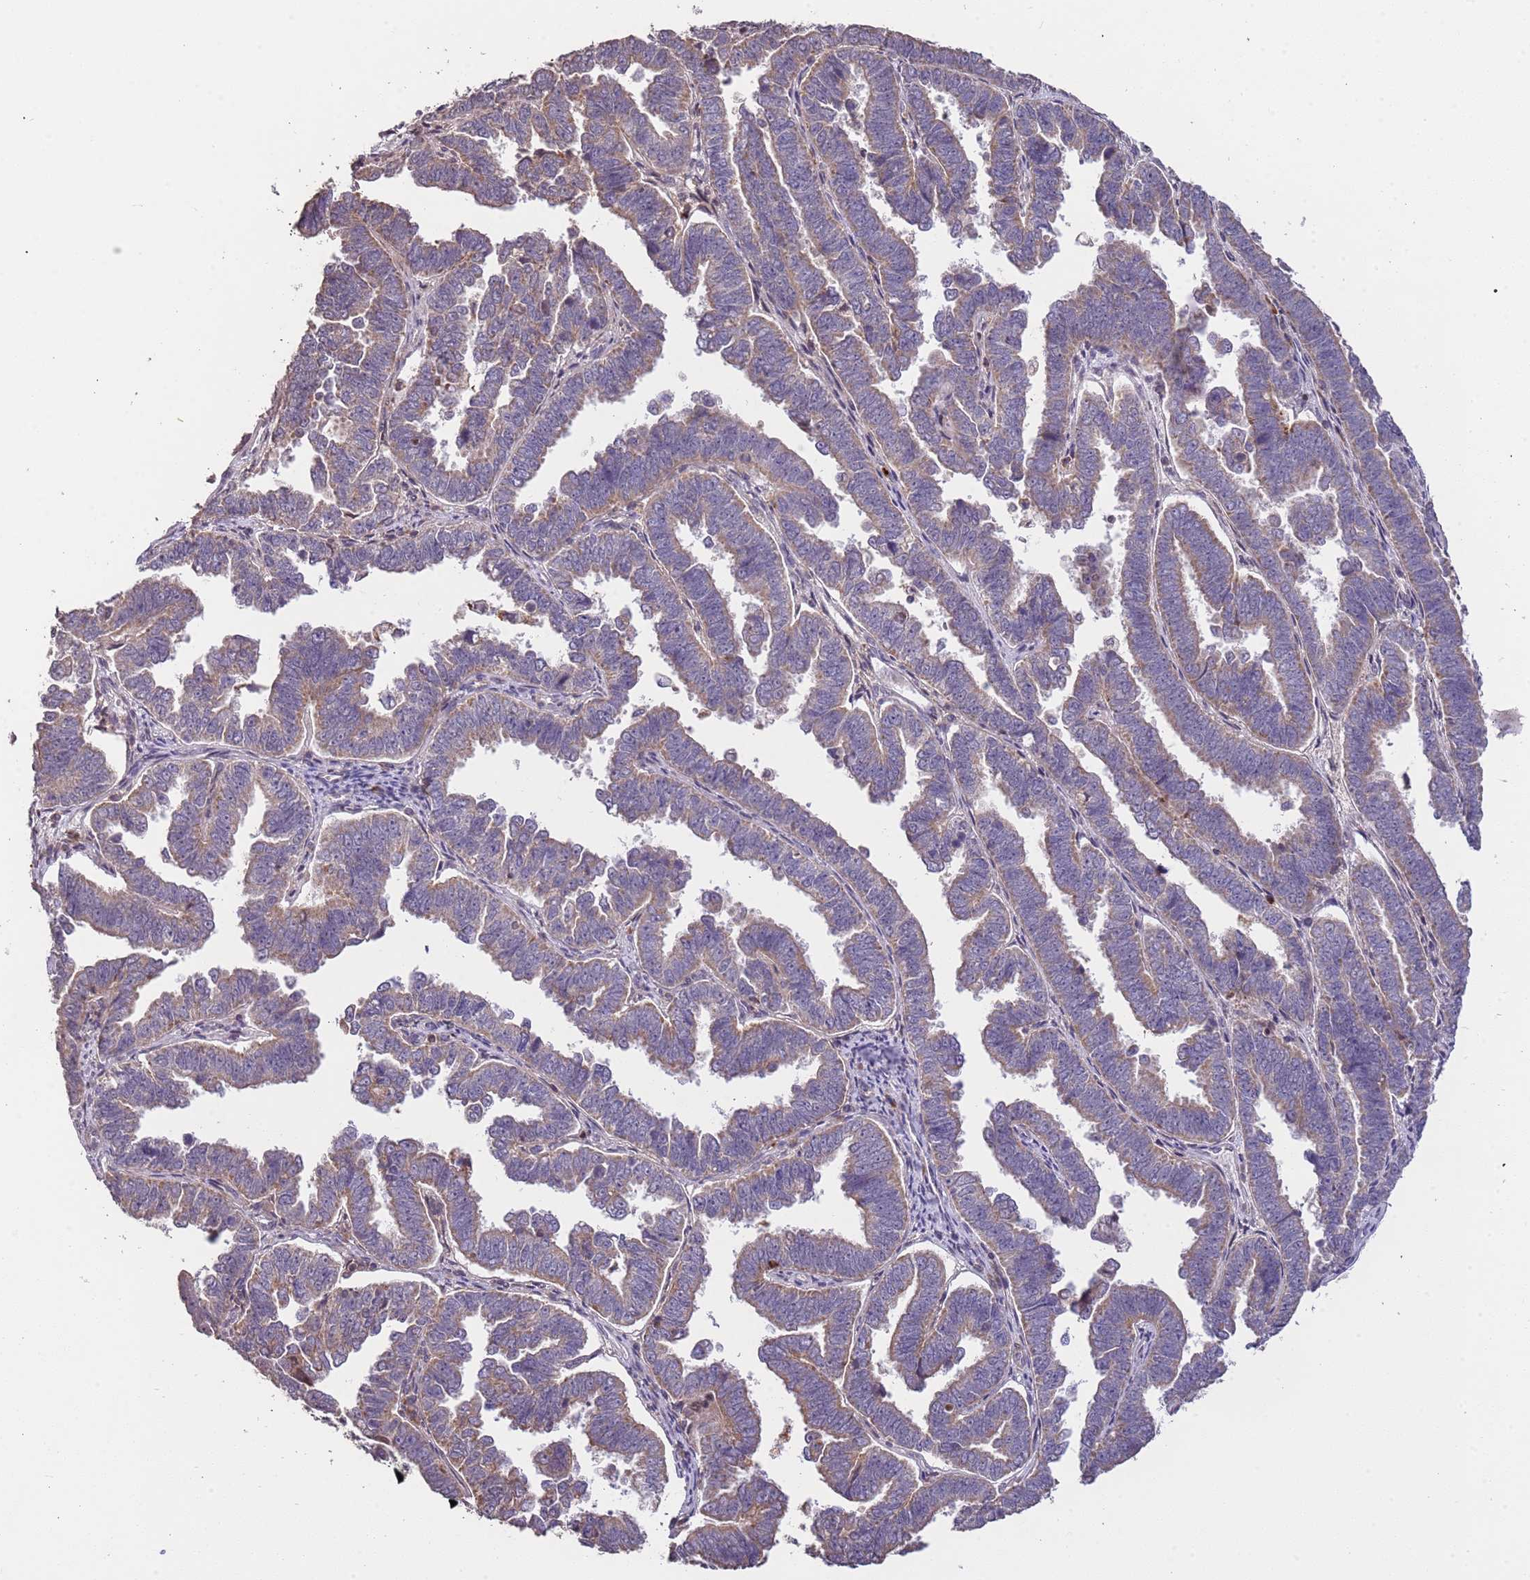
{"staining": {"intensity": "weak", "quantity": "25%-75%", "location": "cytoplasmic/membranous"}, "tissue": "endometrial cancer", "cell_type": "Tumor cells", "image_type": "cancer", "snomed": [{"axis": "morphology", "description": "Adenocarcinoma, NOS"}, {"axis": "topography", "description": "Endometrium"}], "caption": "This image reveals immunohistochemistry (IHC) staining of endometrial cancer, with low weak cytoplasmic/membranous staining in about 25%-75% of tumor cells.", "gene": "SLC16A4", "patient": {"sex": "female", "age": 75}}